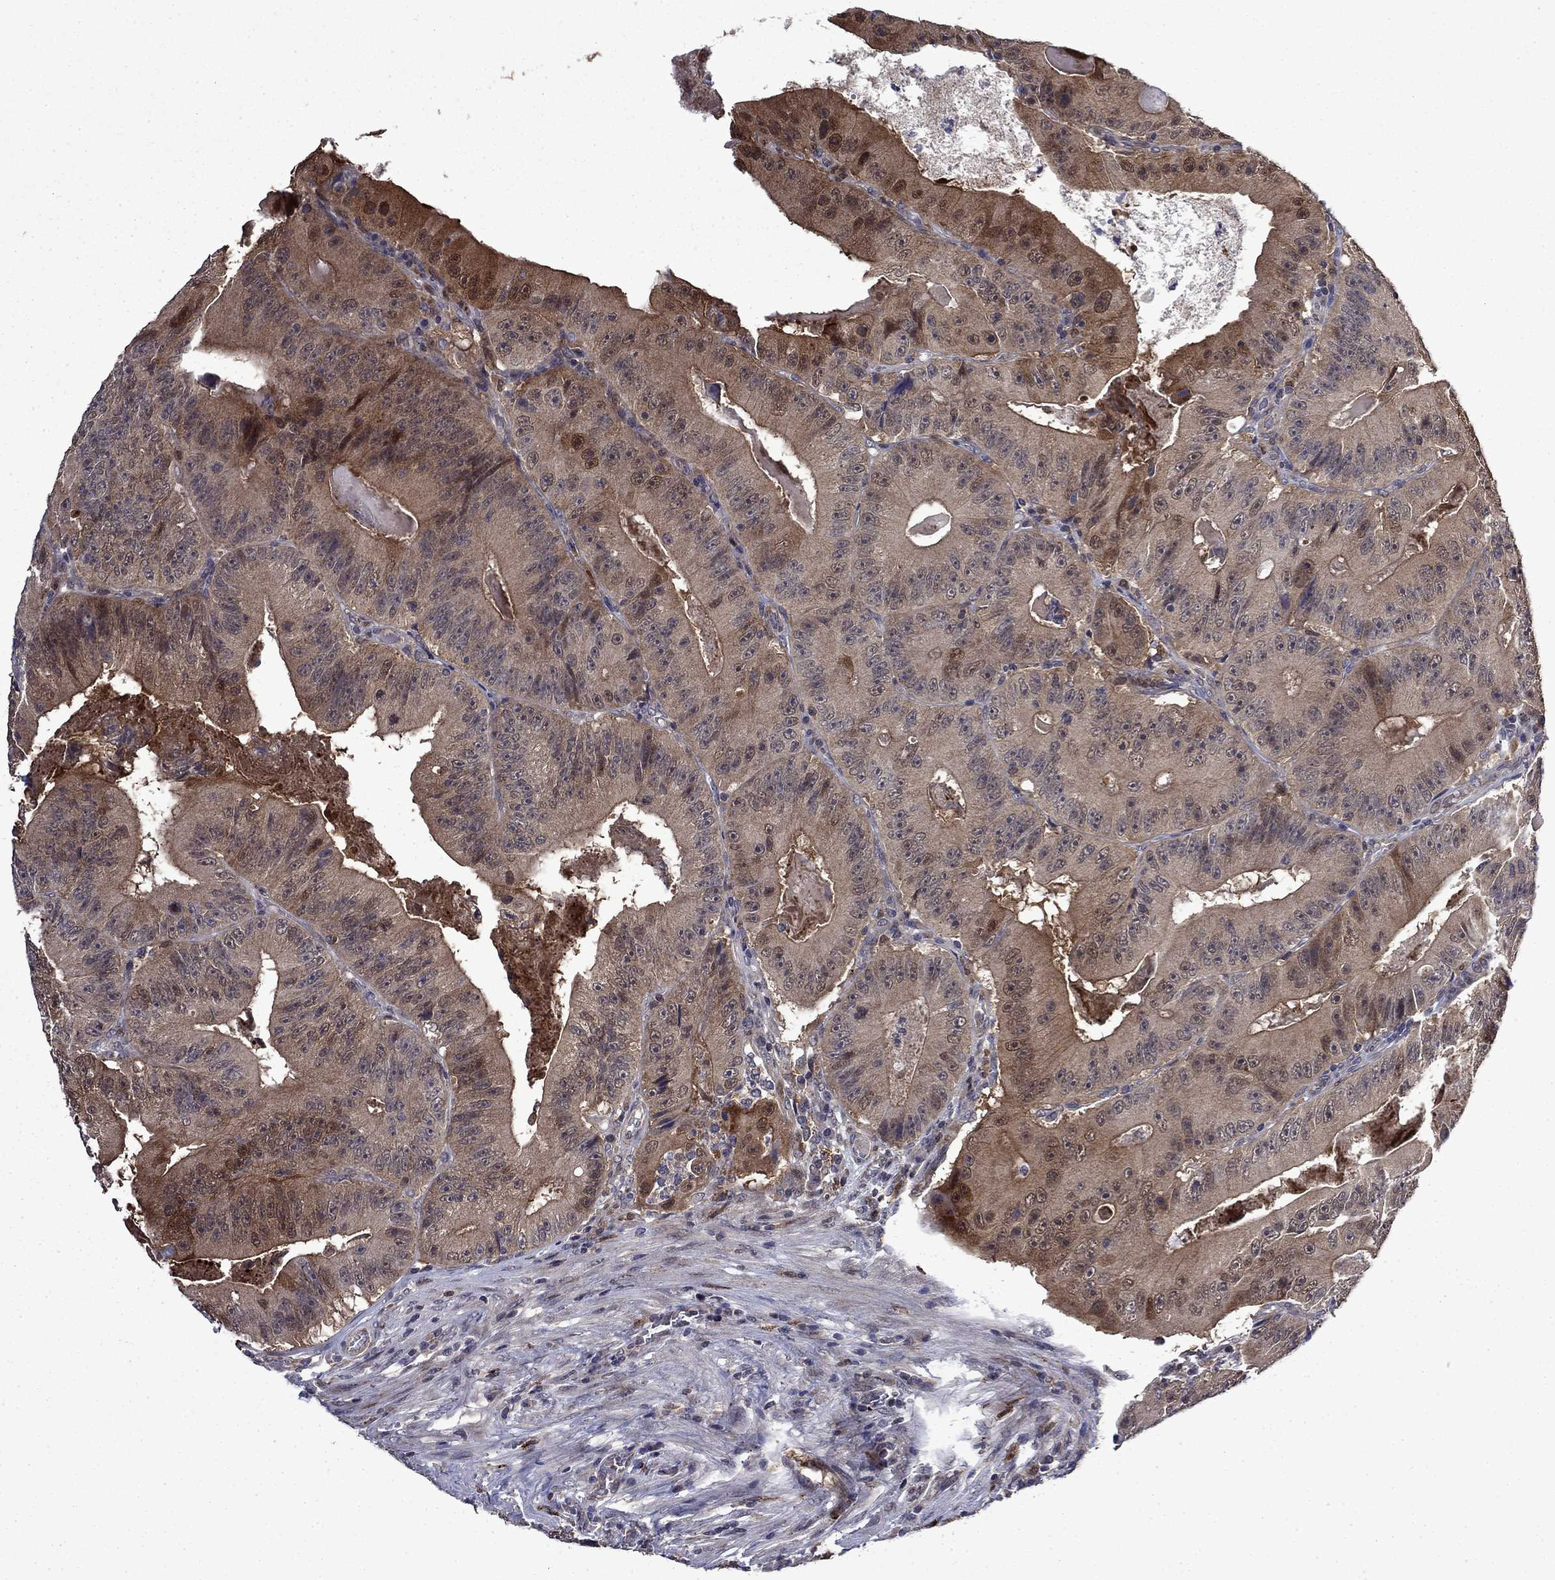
{"staining": {"intensity": "moderate", "quantity": "25%-75%", "location": "cytoplasmic/membranous"}, "tissue": "colorectal cancer", "cell_type": "Tumor cells", "image_type": "cancer", "snomed": [{"axis": "morphology", "description": "Adenocarcinoma, NOS"}, {"axis": "topography", "description": "Colon"}], "caption": "This image exhibits immunohistochemistry (IHC) staining of colorectal adenocarcinoma, with medium moderate cytoplasmic/membranous positivity in approximately 25%-75% of tumor cells.", "gene": "TPMT", "patient": {"sex": "female", "age": 86}}